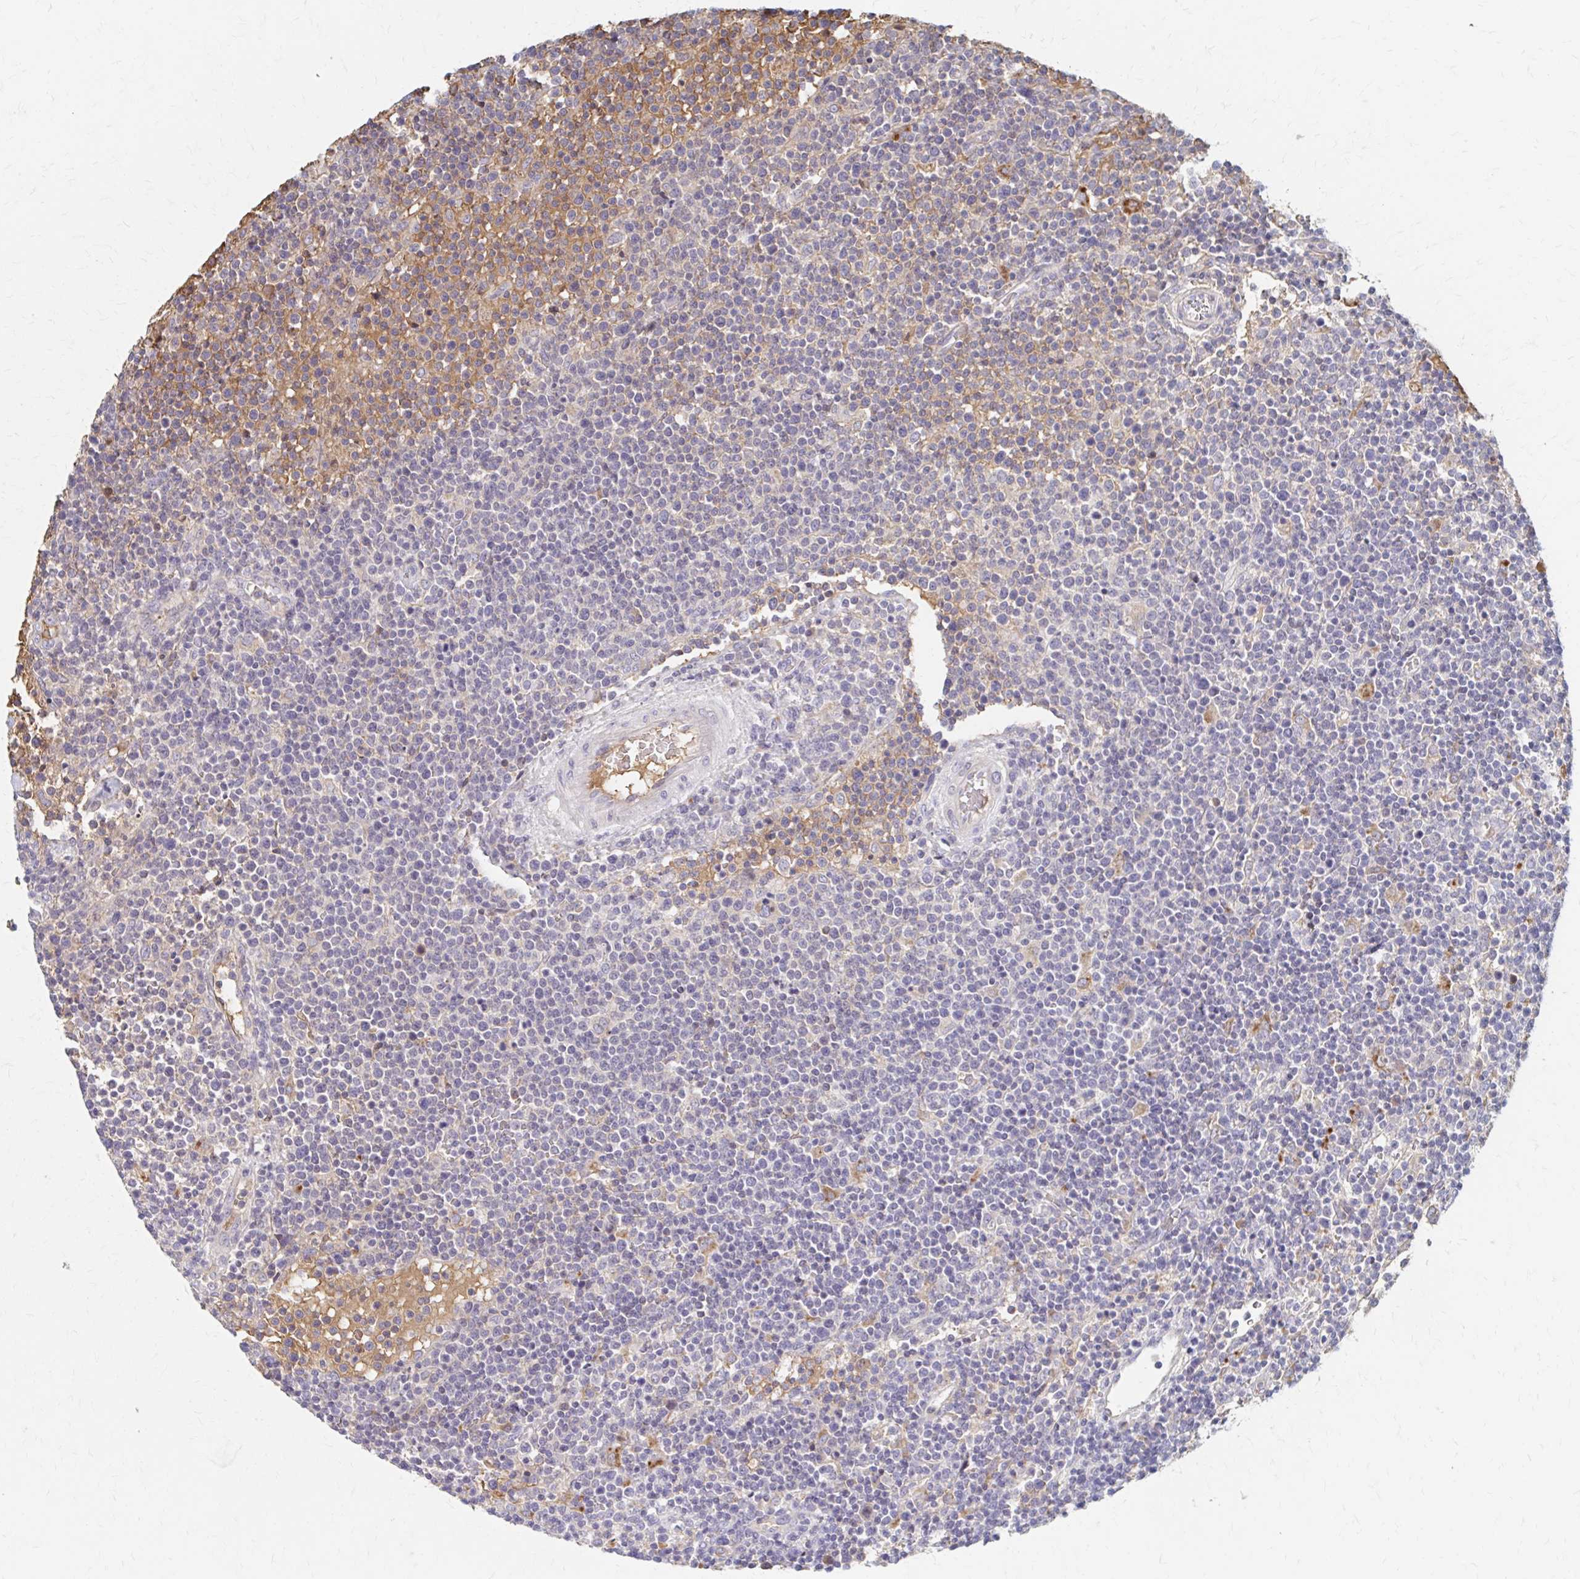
{"staining": {"intensity": "negative", "quantity": "none", "location": "none"}, "tissue": "lymphoma", "cell_type": "Tumor cells", "image_type": "cancer", "snomed": [{"axis": "morphology", "description": "Malignant lymphoma, non-Hodgkin's type, High grade"}, {"axis": "topography", "description": "Lymph node"}], "caption": "Tumor cells show no significant positivity in lymphoma.", "gene": "HMGCS2", "patient": {"sex": "male", "age": 61}}